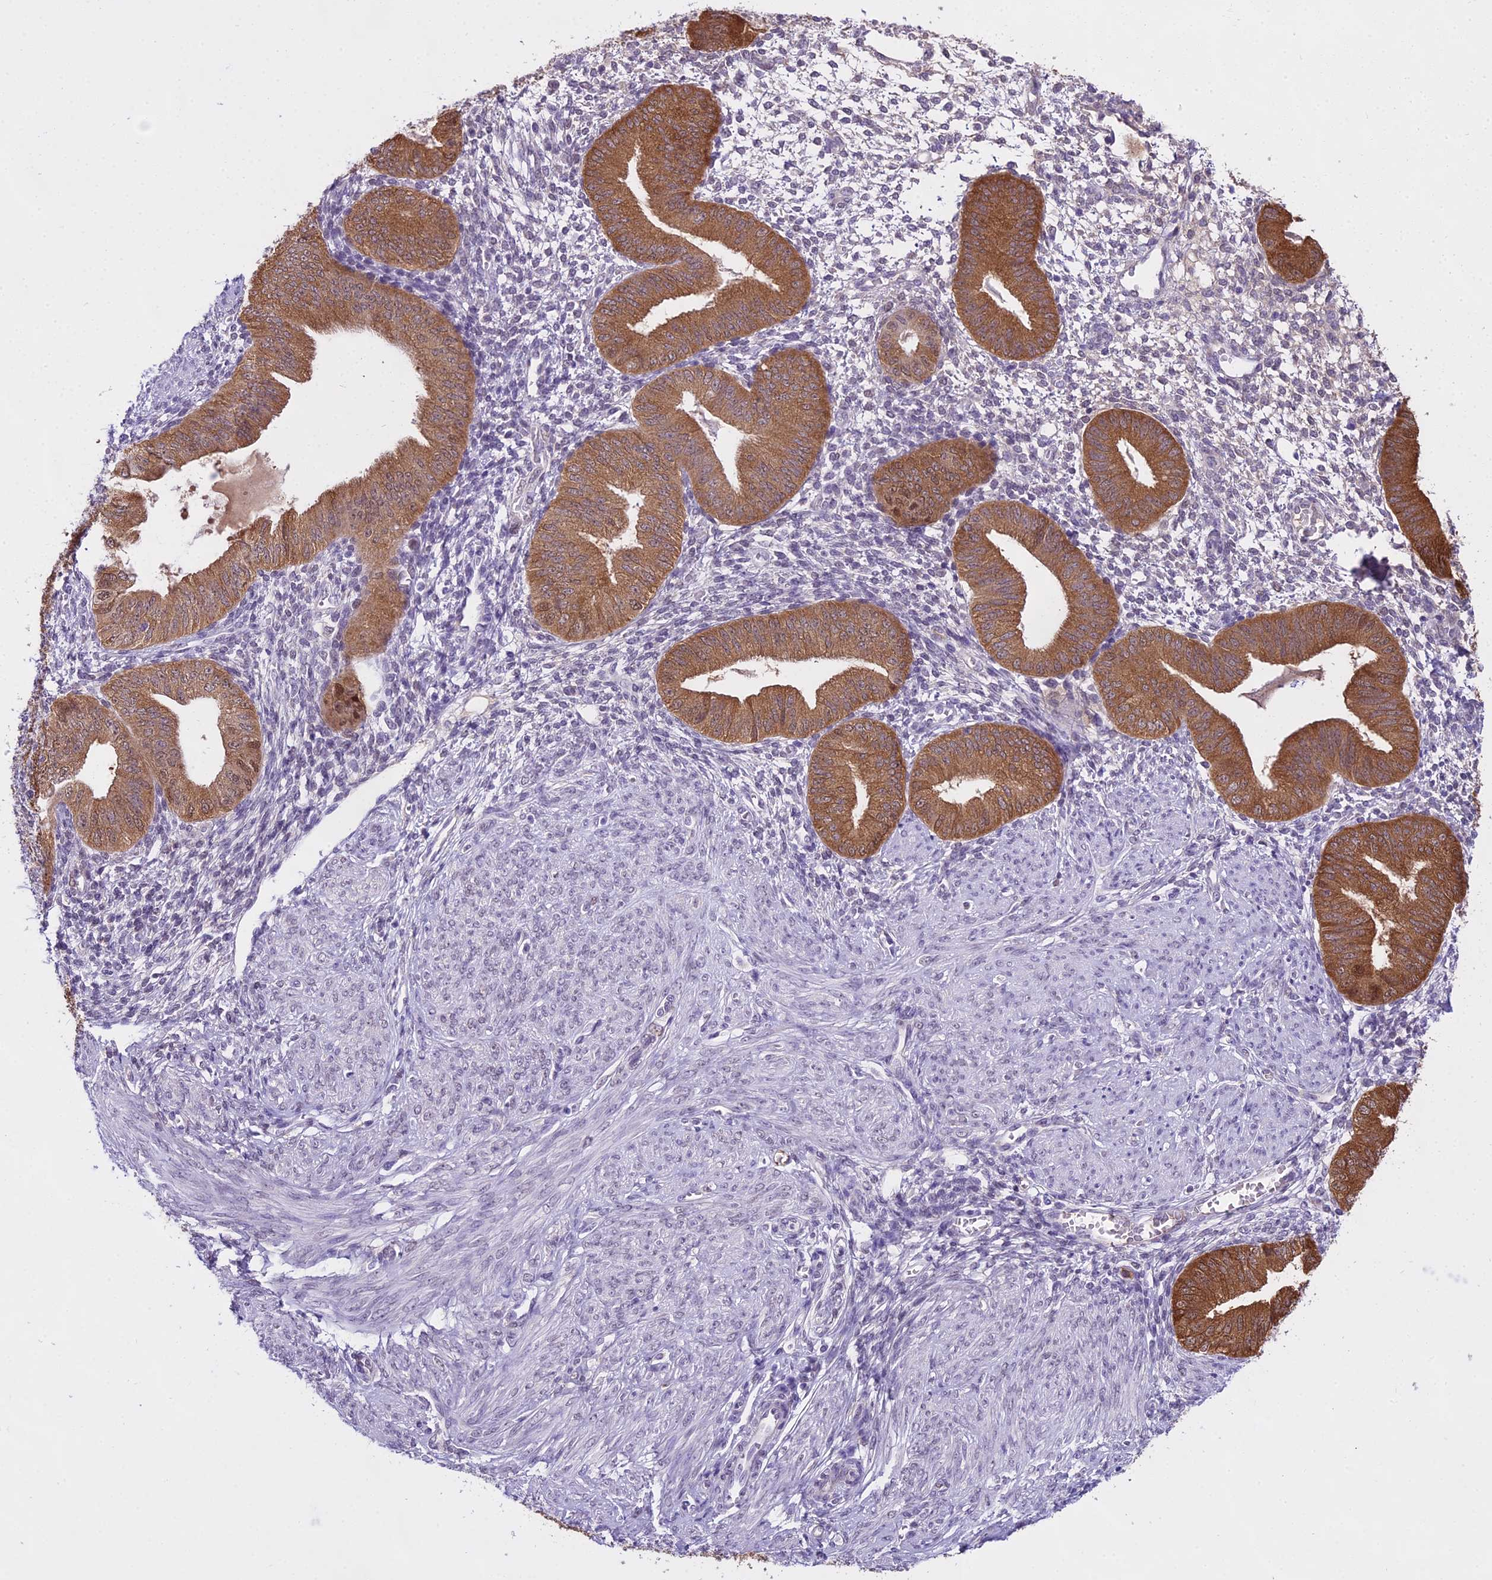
{"staining": {"intensity": "negative", "quantity": "none", "location": "none"}, "tissue": "endometrium", "cell_type": "Cells in endometrial stroma", "image_type": "normal", "snomed": [{"axis": "morphology", "description": "Normal tissue, NOS"}, {"axis": "topography", "description": "Endometrium"}], "caption": "Endometrium stained for a protein using IHC shows no expression cells in endometrial stroma.", "gene": "MAT2A", "patient": {"sex": "female", "age": 49}}